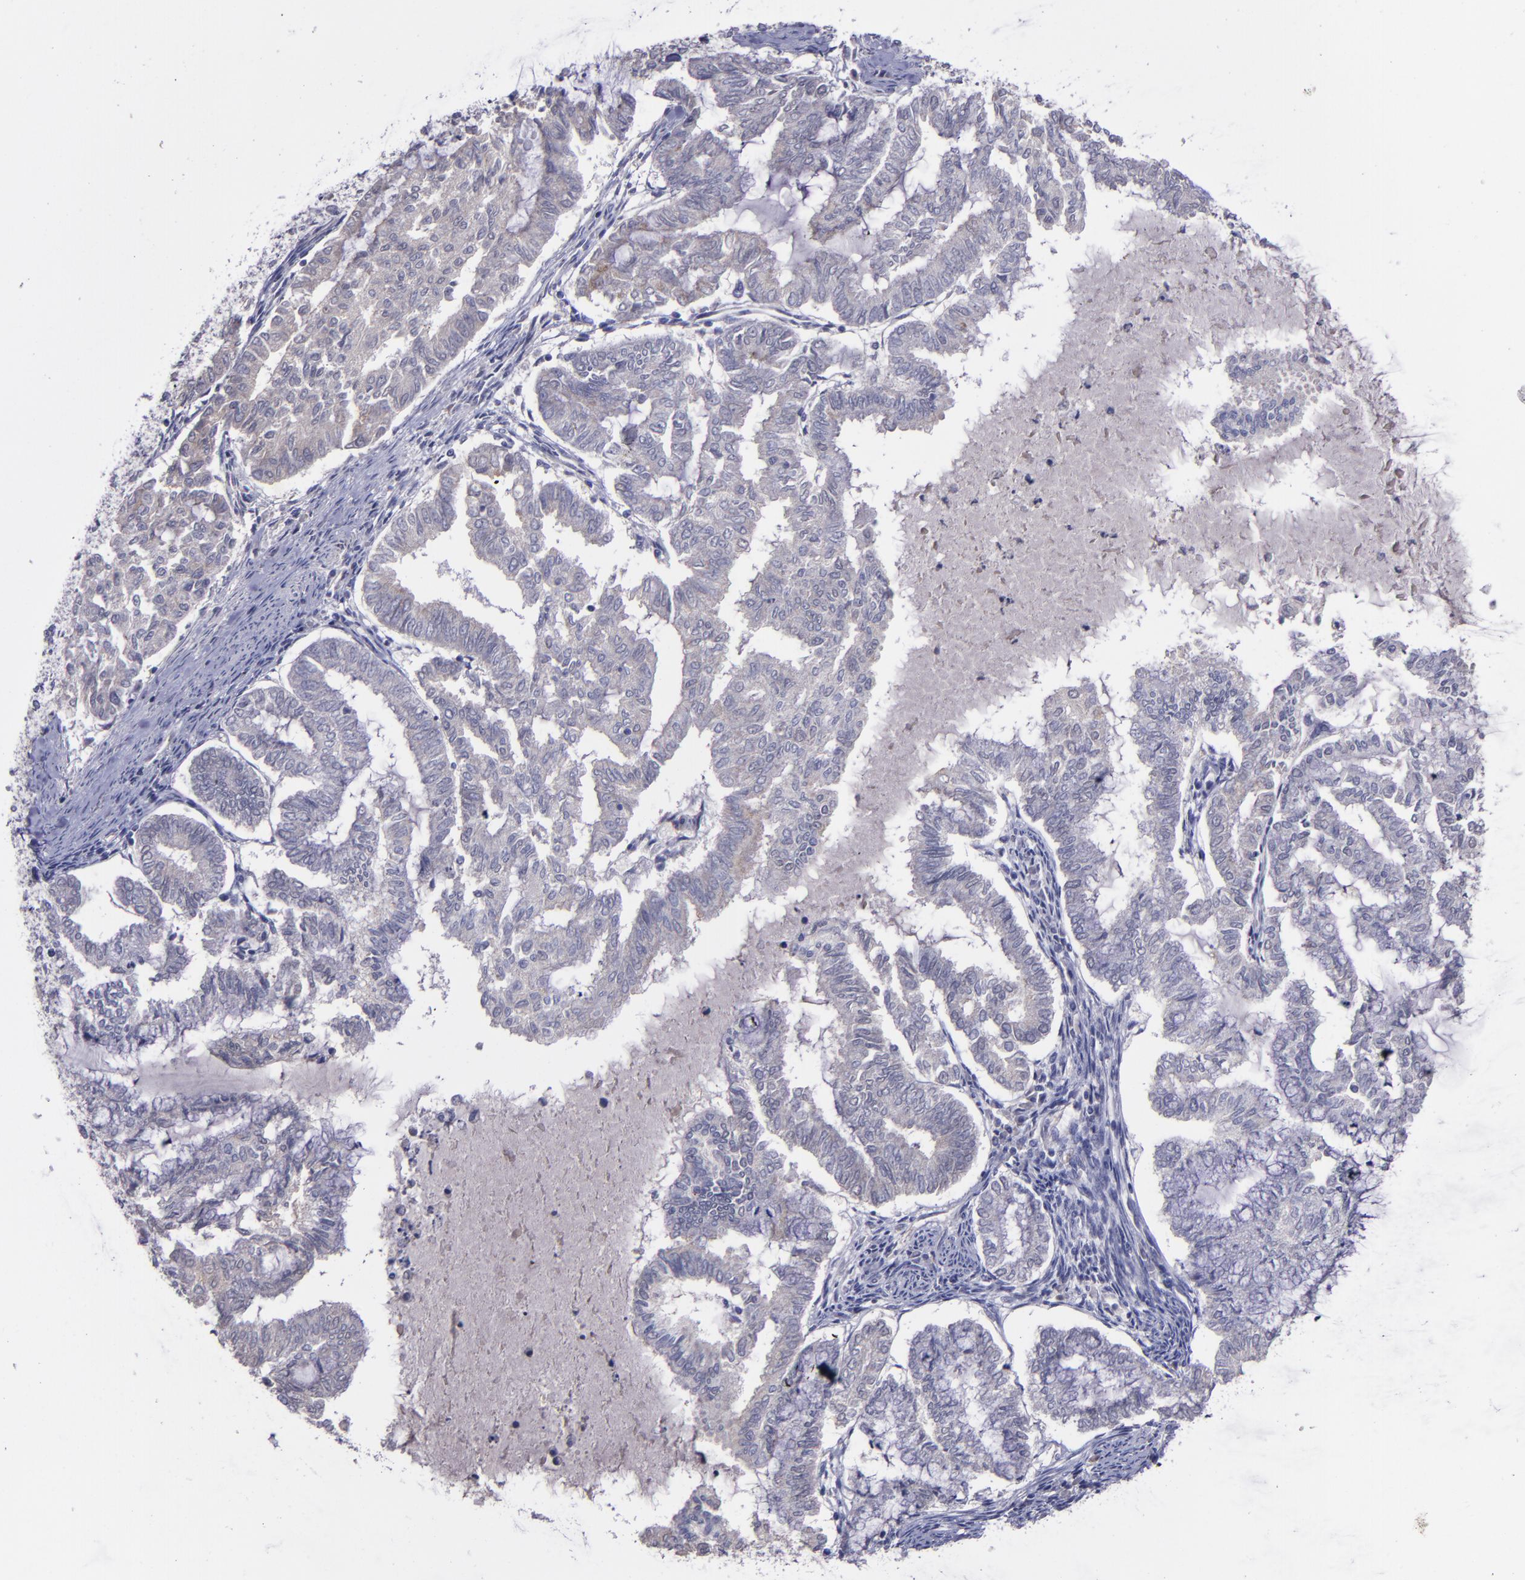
{"staining": {"intensity": "weak", "quantity": "<25%", "location": "cytoplasmic/membranous"}, "tissue": "endometrial cancer", "cell_type": "Tumor cells", "image_type": "cancer", "snomed": [{"axis": "morphology", "description": "Adenocarcinoma, NOS"}, {"axis": "topography", "description": "Endometrium"}], "caption": "High magnification brightfield microscopy of endometrial cancer stained with DAB (brown) and counterstained with hematoxylin (blue): tumor cells show no significant positivity. Brightfield microscopy of IHC stained with DAB (3,3'-diaminobenzidine) (brown) and hematoxylin (blue), captured at high magnification.", "gene": "MASP1", "patient": {"sex": "female", "age": 79}}